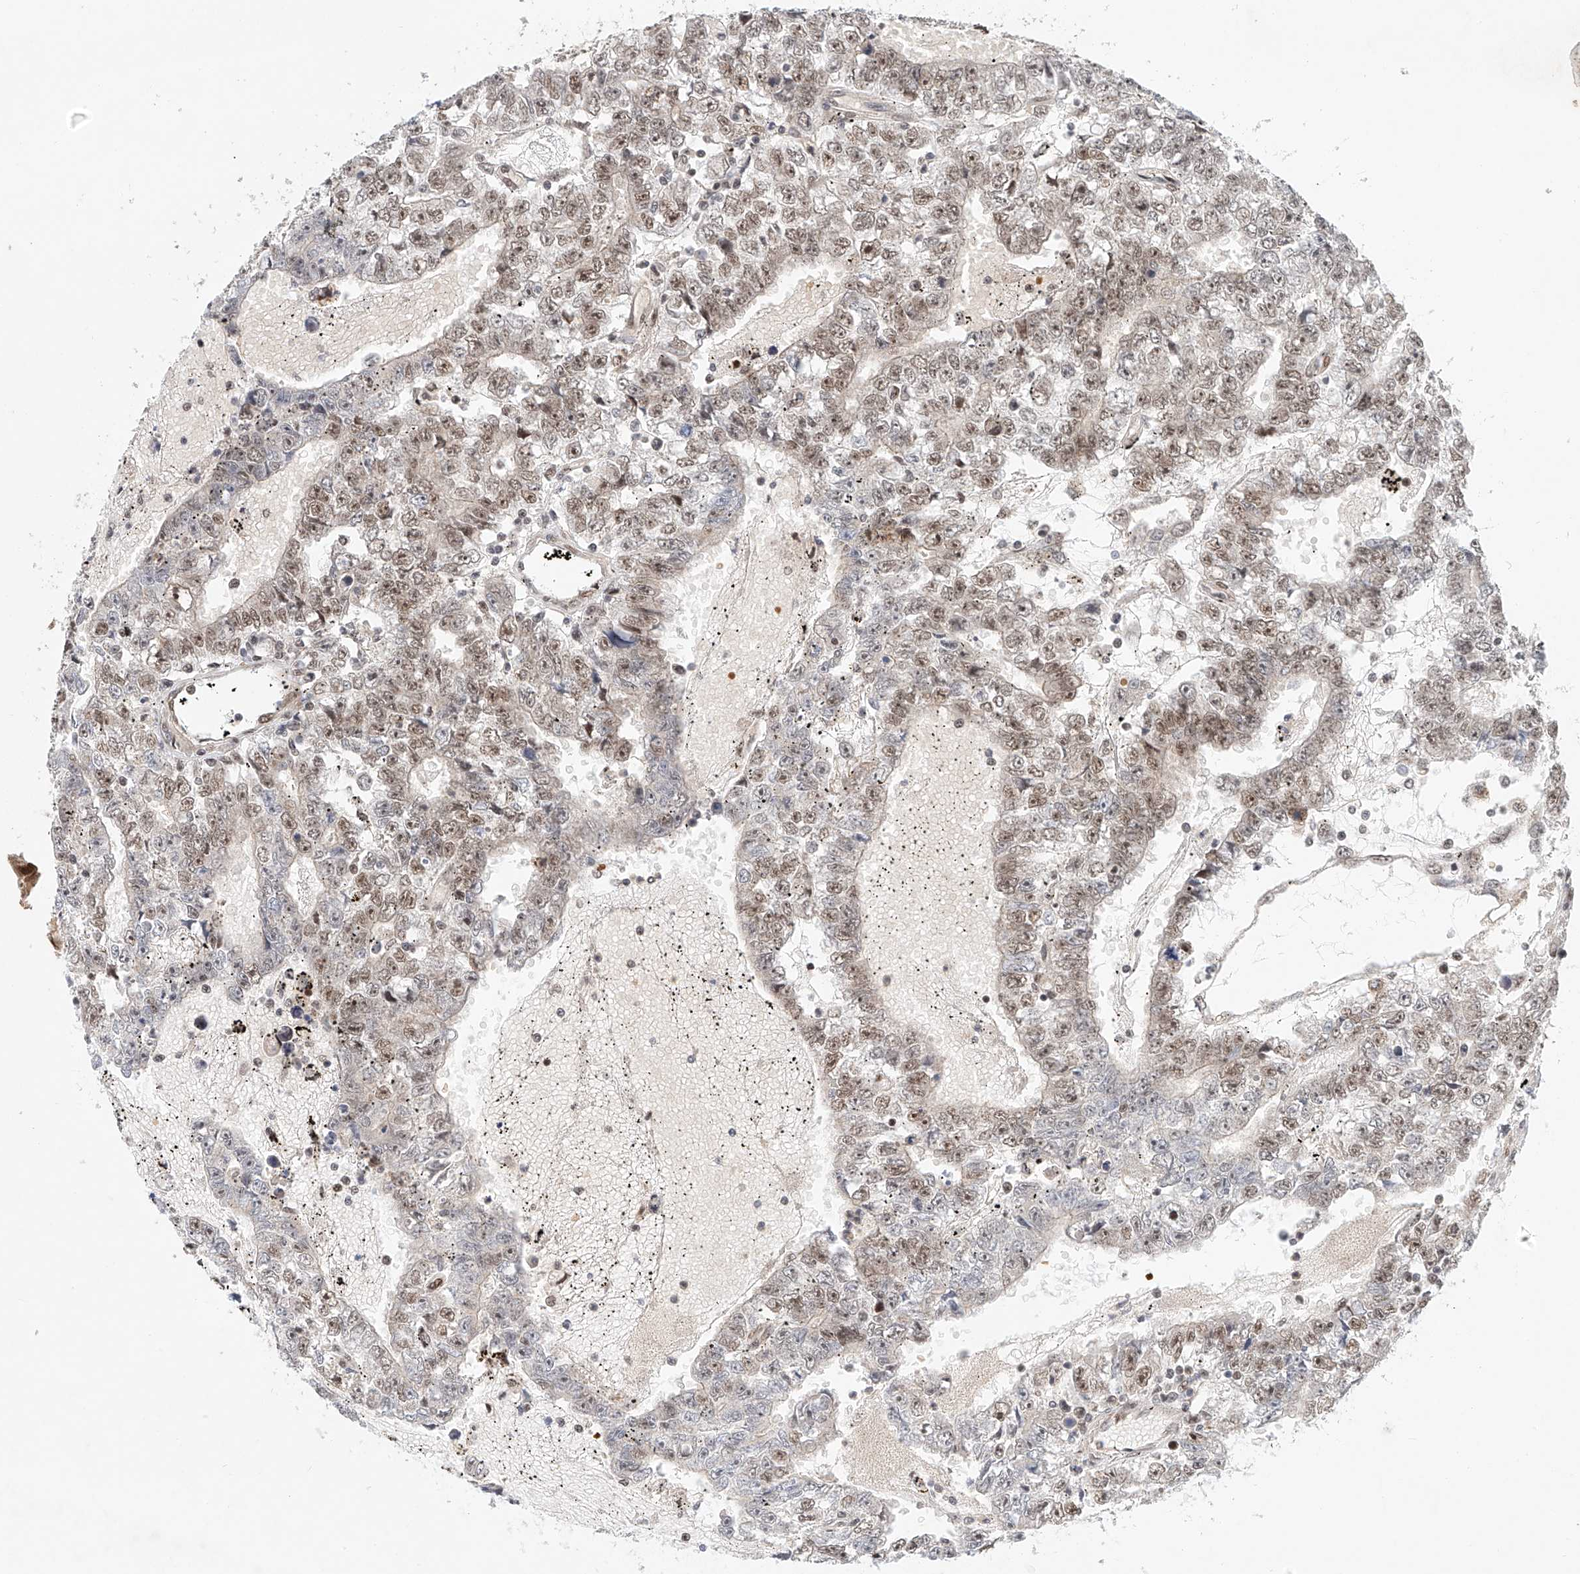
{"staining": {"intensity": "weak", "quantity": "25%-75%", "location": "nuclear"}, "tissue": "testis cancer", "cell_type": "Tumor cells", "image_type": "cancer", "snomed": [{"axis": "morphology", "description": "Carcinoma, Embryonal, NOS"}, {"axis": "topography", "description": "Testis"}], "caption": "Weak nuclear expression for a protein is identified in approximately 25%-75% of tumor cells of testis cancer using immunohistochemistry (IHC).", "gene": "ZNF470", "patient": {"sex": "male", "age": 25}}